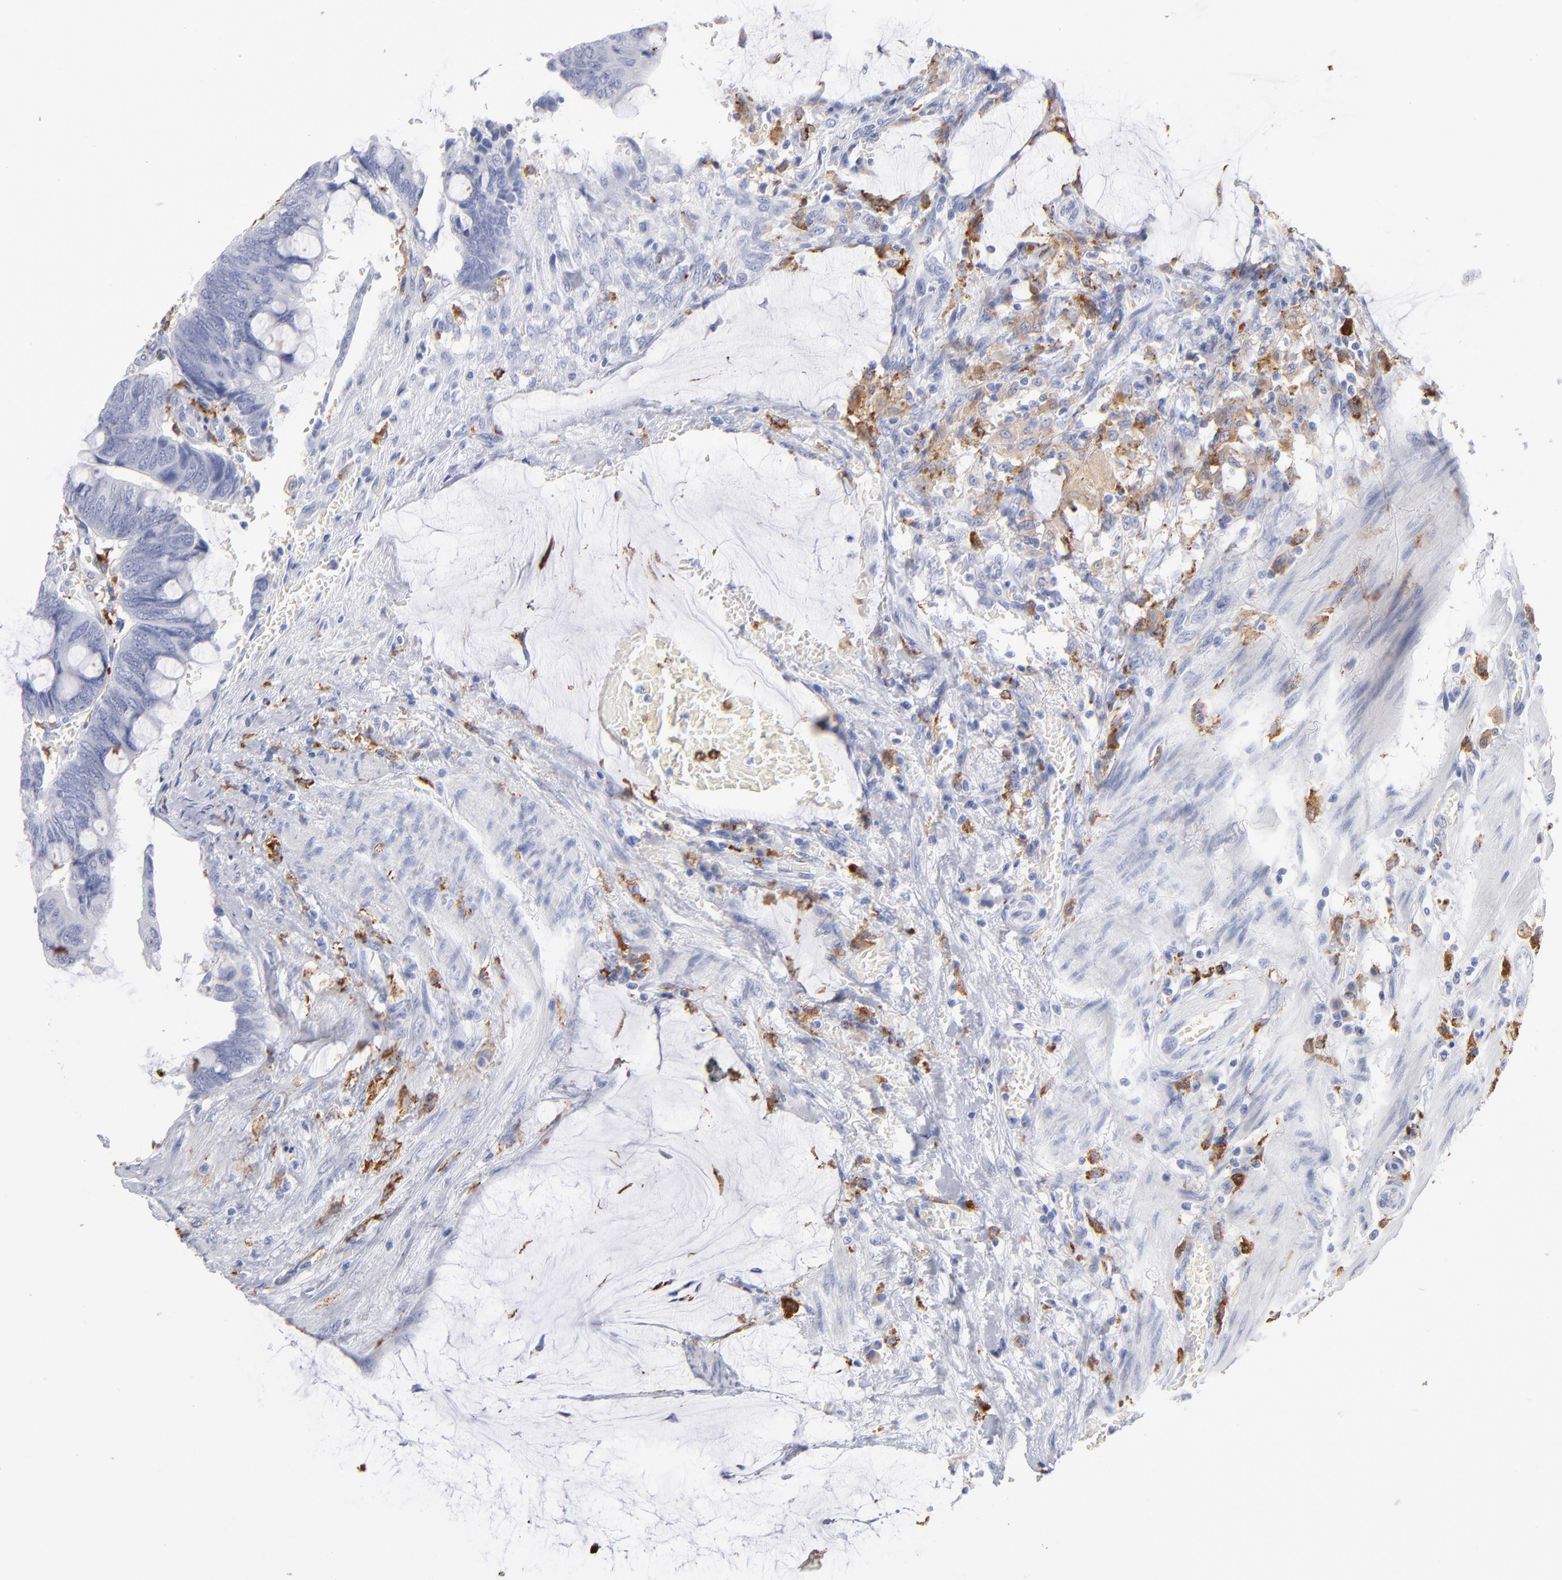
{"staining": {"intensity": "negative", "quantity": "none", "location": "none"}, "tissue": "colorectal cancer", "cell_type": "Tumor cells", "image_type": "cancer", "snomed": [{"axis": "morphology", "description": "Normal tissue, NOS"}, {"axis": "morphology", "description": "Adenocarcinoma, NOS"}, {"axis": "topography", "description": "Rectum"}], "caption": "Immunohistochemical staining of human colorectal cancer shows no significant expression in tumor cells.", "gene": "CD180", "patient": {"sex": "male", "age": 92}}